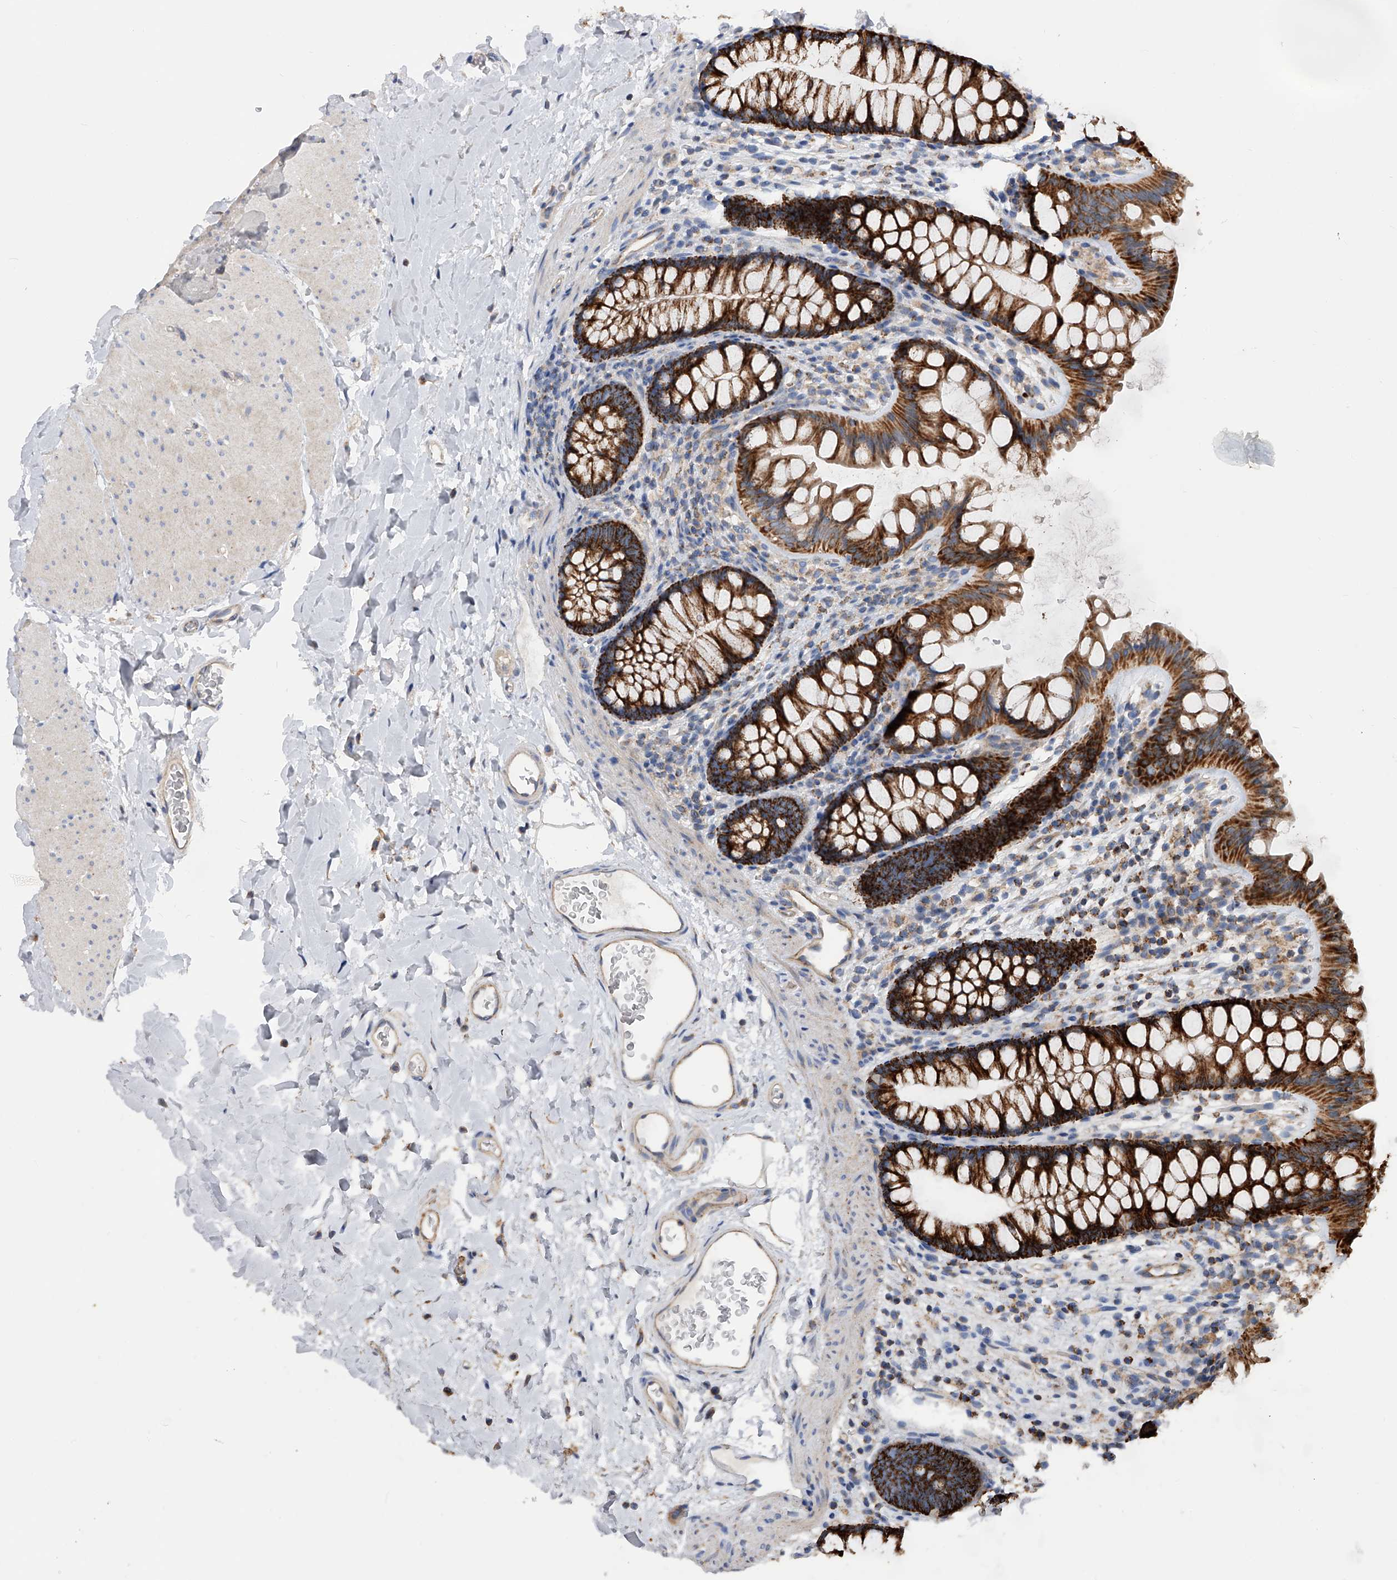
{"staining": {"intensity": "weak", "quantity": ">75%", "location": "cytoplasmic/membranous"}, "tissue": "colon", "cell_type": "Endothelial cells", "image_type": "normal", "snomed": [{"axis": "morphology", "description": "Normal tissue, NOS"}, {"axis": "topography", "description": "Colon"}], "caption": "Protein staining of unremarkable colon demonstrates weak cytoplasmic/membranous expression in about >75% of endothelial cells. Nuclei are stained in blue.", "gene": "PDSS2", "patient": {"sex": "female", "age": 62}}